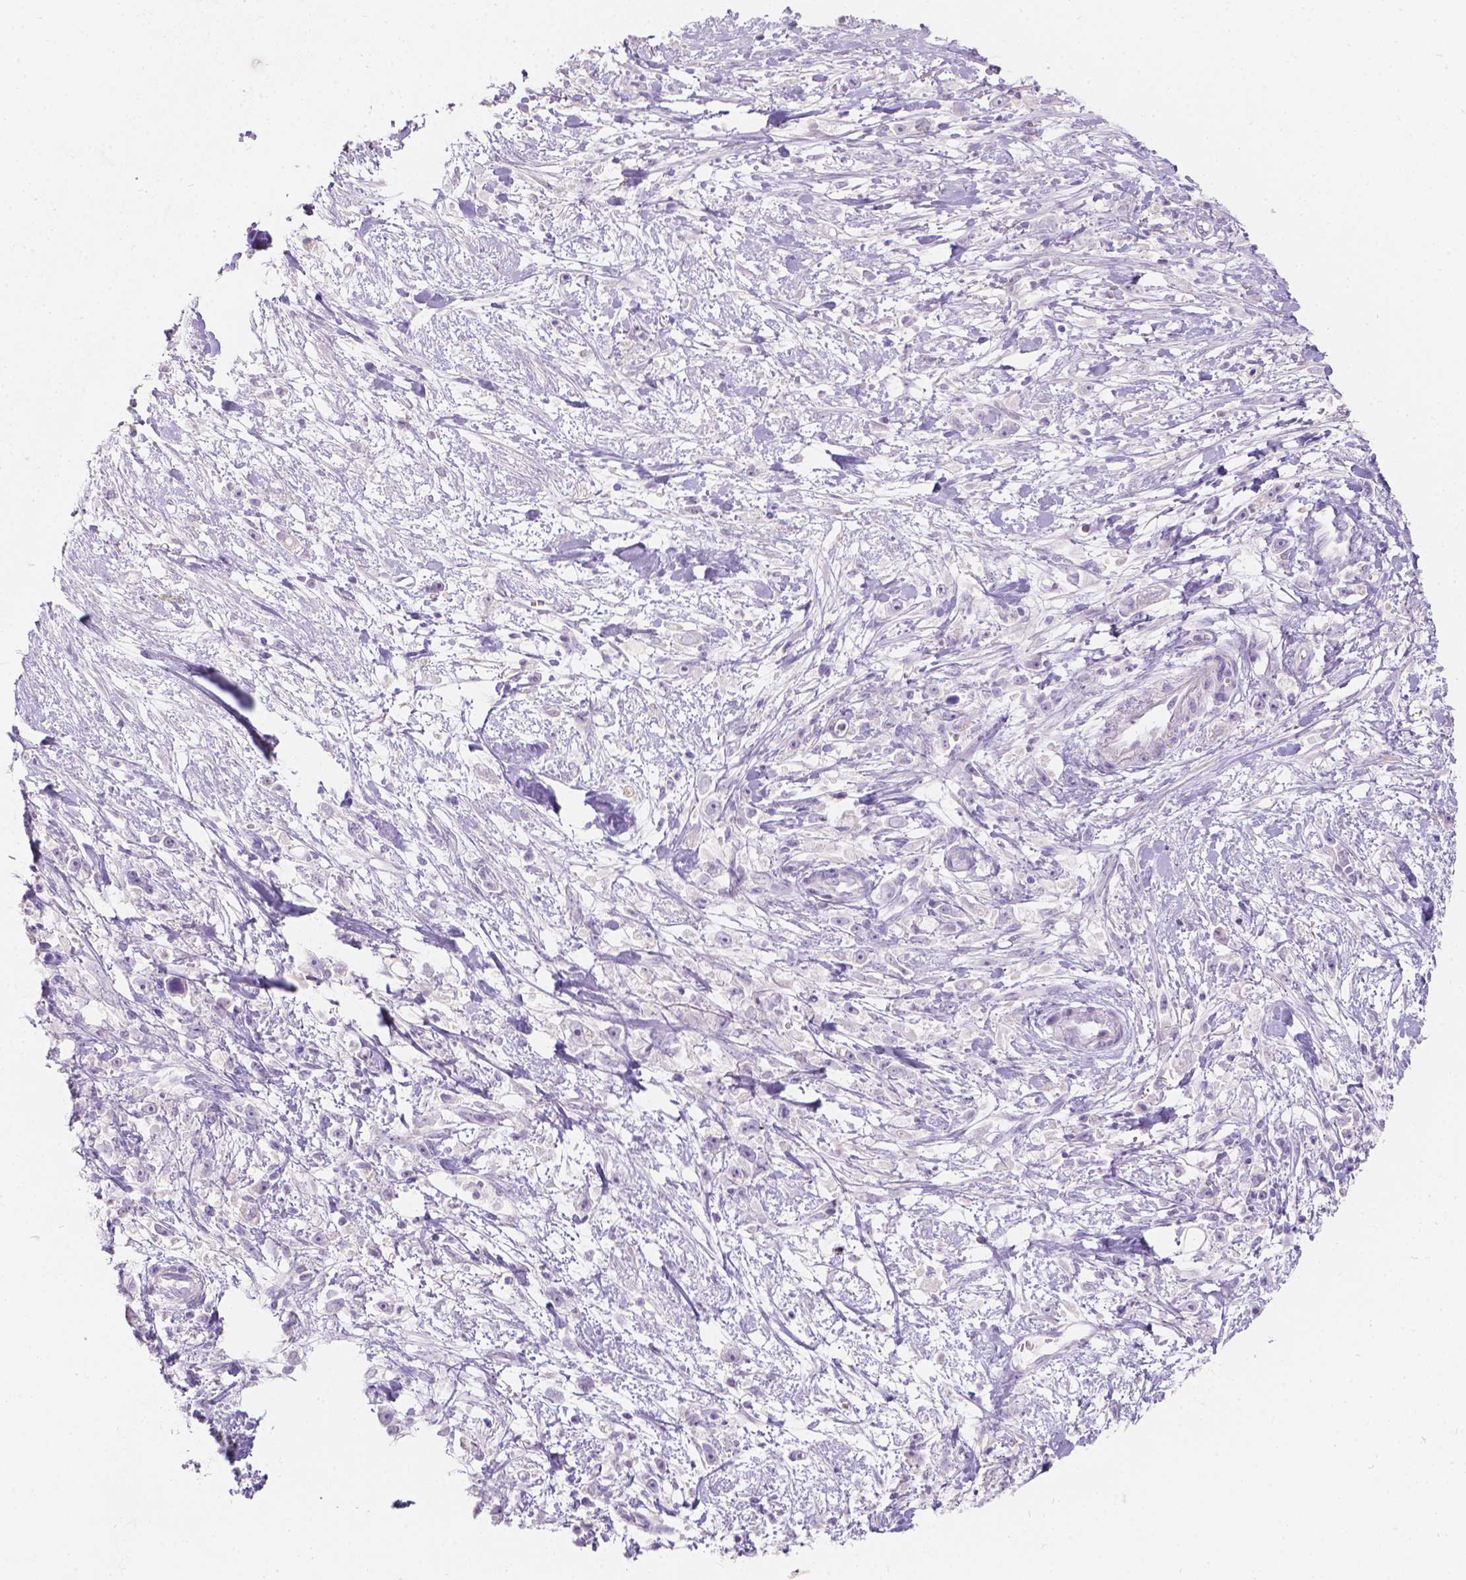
{"staining": {"intensity": "negative", "quantity": "none", "location": "none"}, "tissue": "stomach cancer", "cell_type": "Tumor cells", "image_type": "cancer", "snomed": [{"axis": "morphology", "description": "Adenocarcinoma, NOS"}, {"axis": "topography", "description": "Stomach"}], "caption": "DAB immunohistochemical staining of human adenocarcinoma (stomach) displays no significant expression in tumor cells.", "gene": "HTN3", "patient": {"sex": "female", "age": 59}}